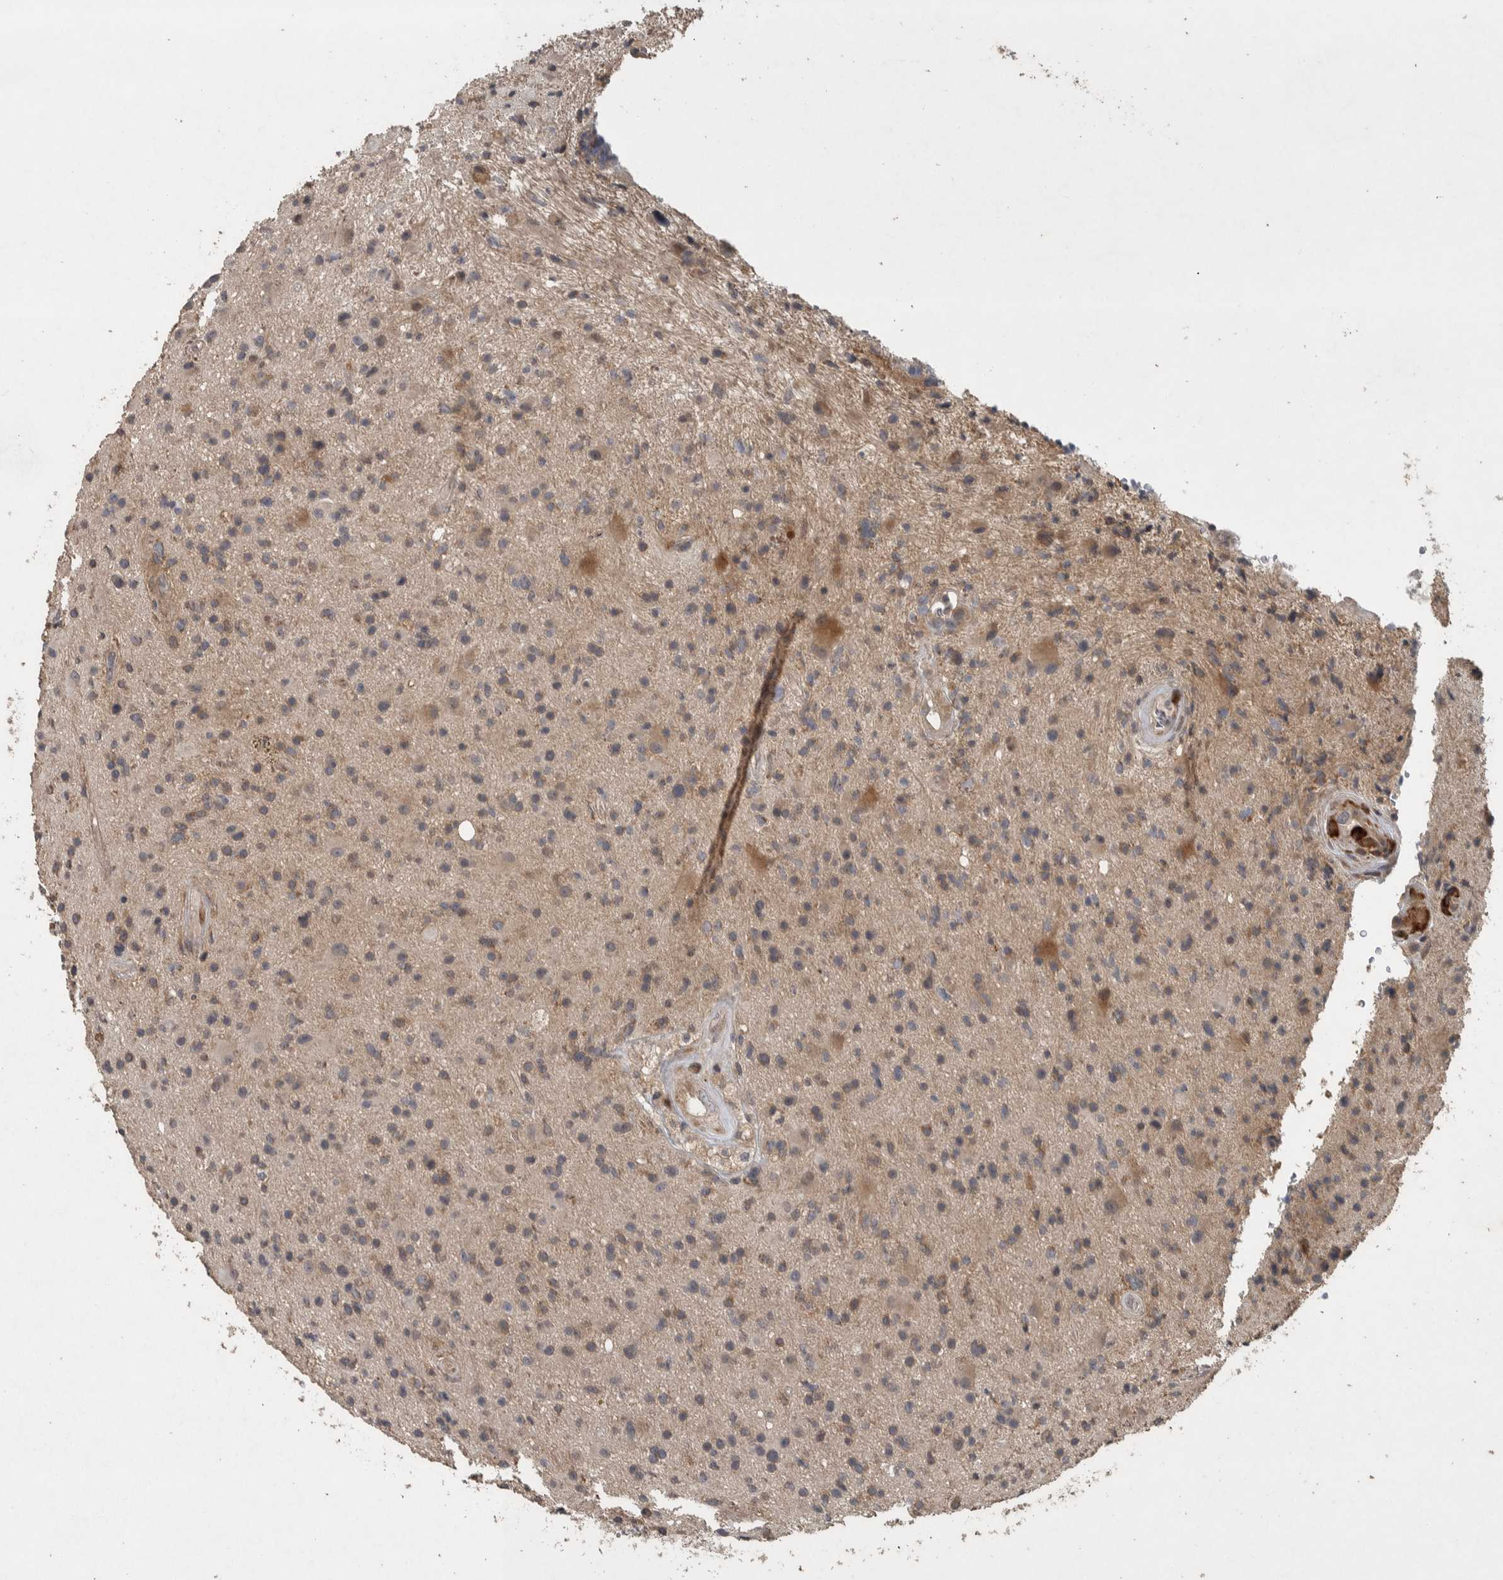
{"staining": {"intensity": "weak", "quantity": "25%-75%", "location": "cytoplasmic/membranous"}, "tissue": "glioma", "cell_type": "Tumor cells", "image_type": "cancer", "snomed": [{"axis": "morphology", "description": "Glioma, malignant, High grade"}, {"axis": "topography", "description": "Brain"}], "caption": "Glioma tissue demonstrates weak cytoplasmic/membranous staining in approximately 25%-75% of tumor cells Nuclei are stained in blue.", "gene": "ERAL1", "patient": {"sex": "male", "age": 33}}